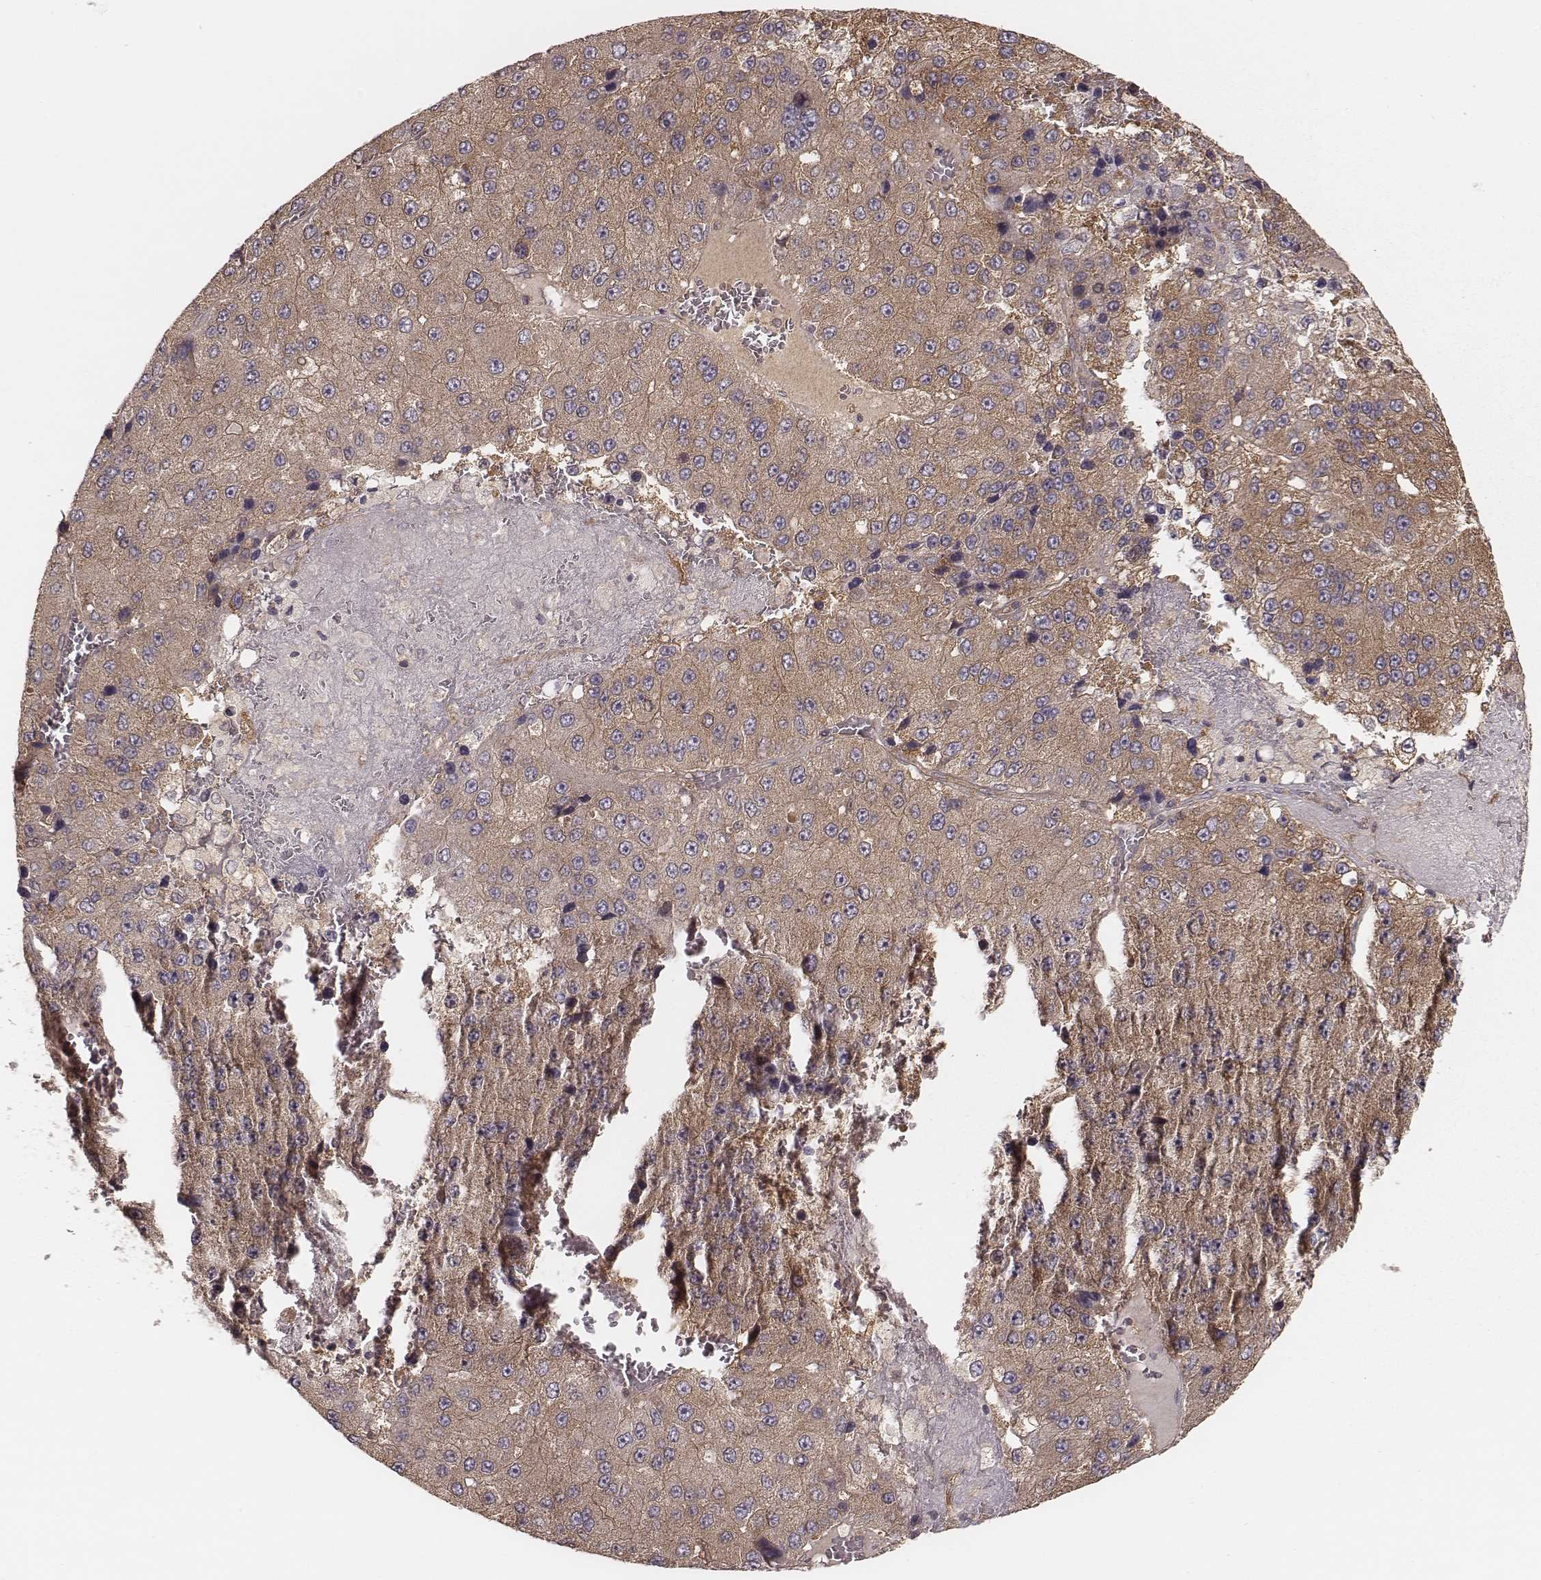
{"staining": {"intensity": "weak", "quantity": "25%-75%", "location": "cytoplasmic/membranous"}, "tissue": "liver cancer", "cell_type": "Tumor cells", "image_type": "cancer", "snomed": [{"axis": "morphology", "description": "Carcinoma, Hepatocellular, NOS"}, {"axis": "topography", "description": "Liver"}], "caption": "Weak cytoplasmic/membranous positivity is appreciated in approximately 25%-75% of tumor cells in liver cancer (hepatocellular carcinoma). Nuclei are stained in blue.", "gene": "CARS1", "patient": {"sex": "female", "age": 73}}